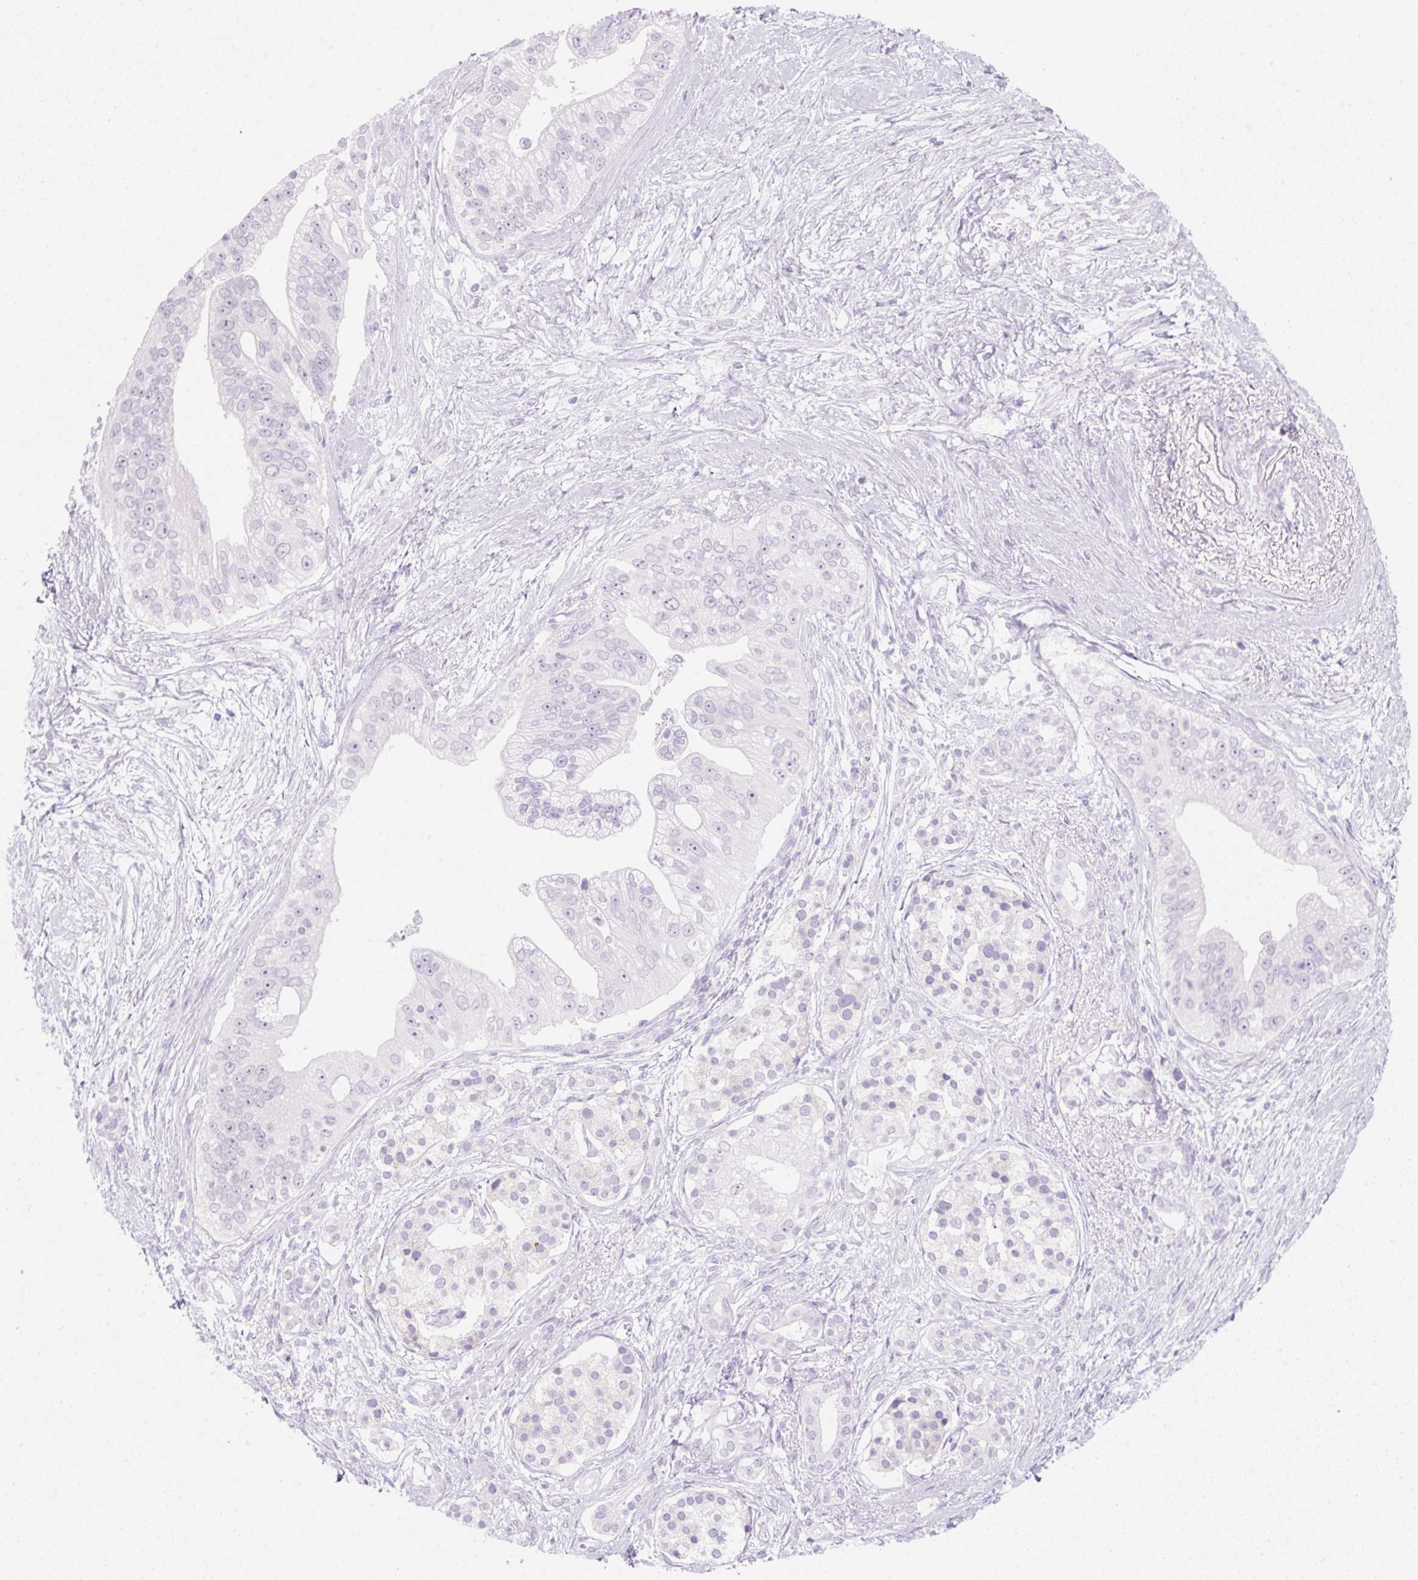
{"staining": {"intensity": "negative", "quantity": "none", "location": "none"}, "tissue": "pancreatic cancer", "cell_type": "Tumor cells", "image_type": "cancer", "snomed": [{"axis": "morphology", "description": "Adenocarcinoma, NOS"}, {"axis": "topography", "description": "Pancreas"}], "caption": "Tumor cells are negative for brown protein staining in pancreatic cancer (adenocarcinoma). (Brightfield microscopy of DAB immunohistochemistry at high magnification).", "gene": "ZNF121", "patient": {"sex": "male", "age": 70}}